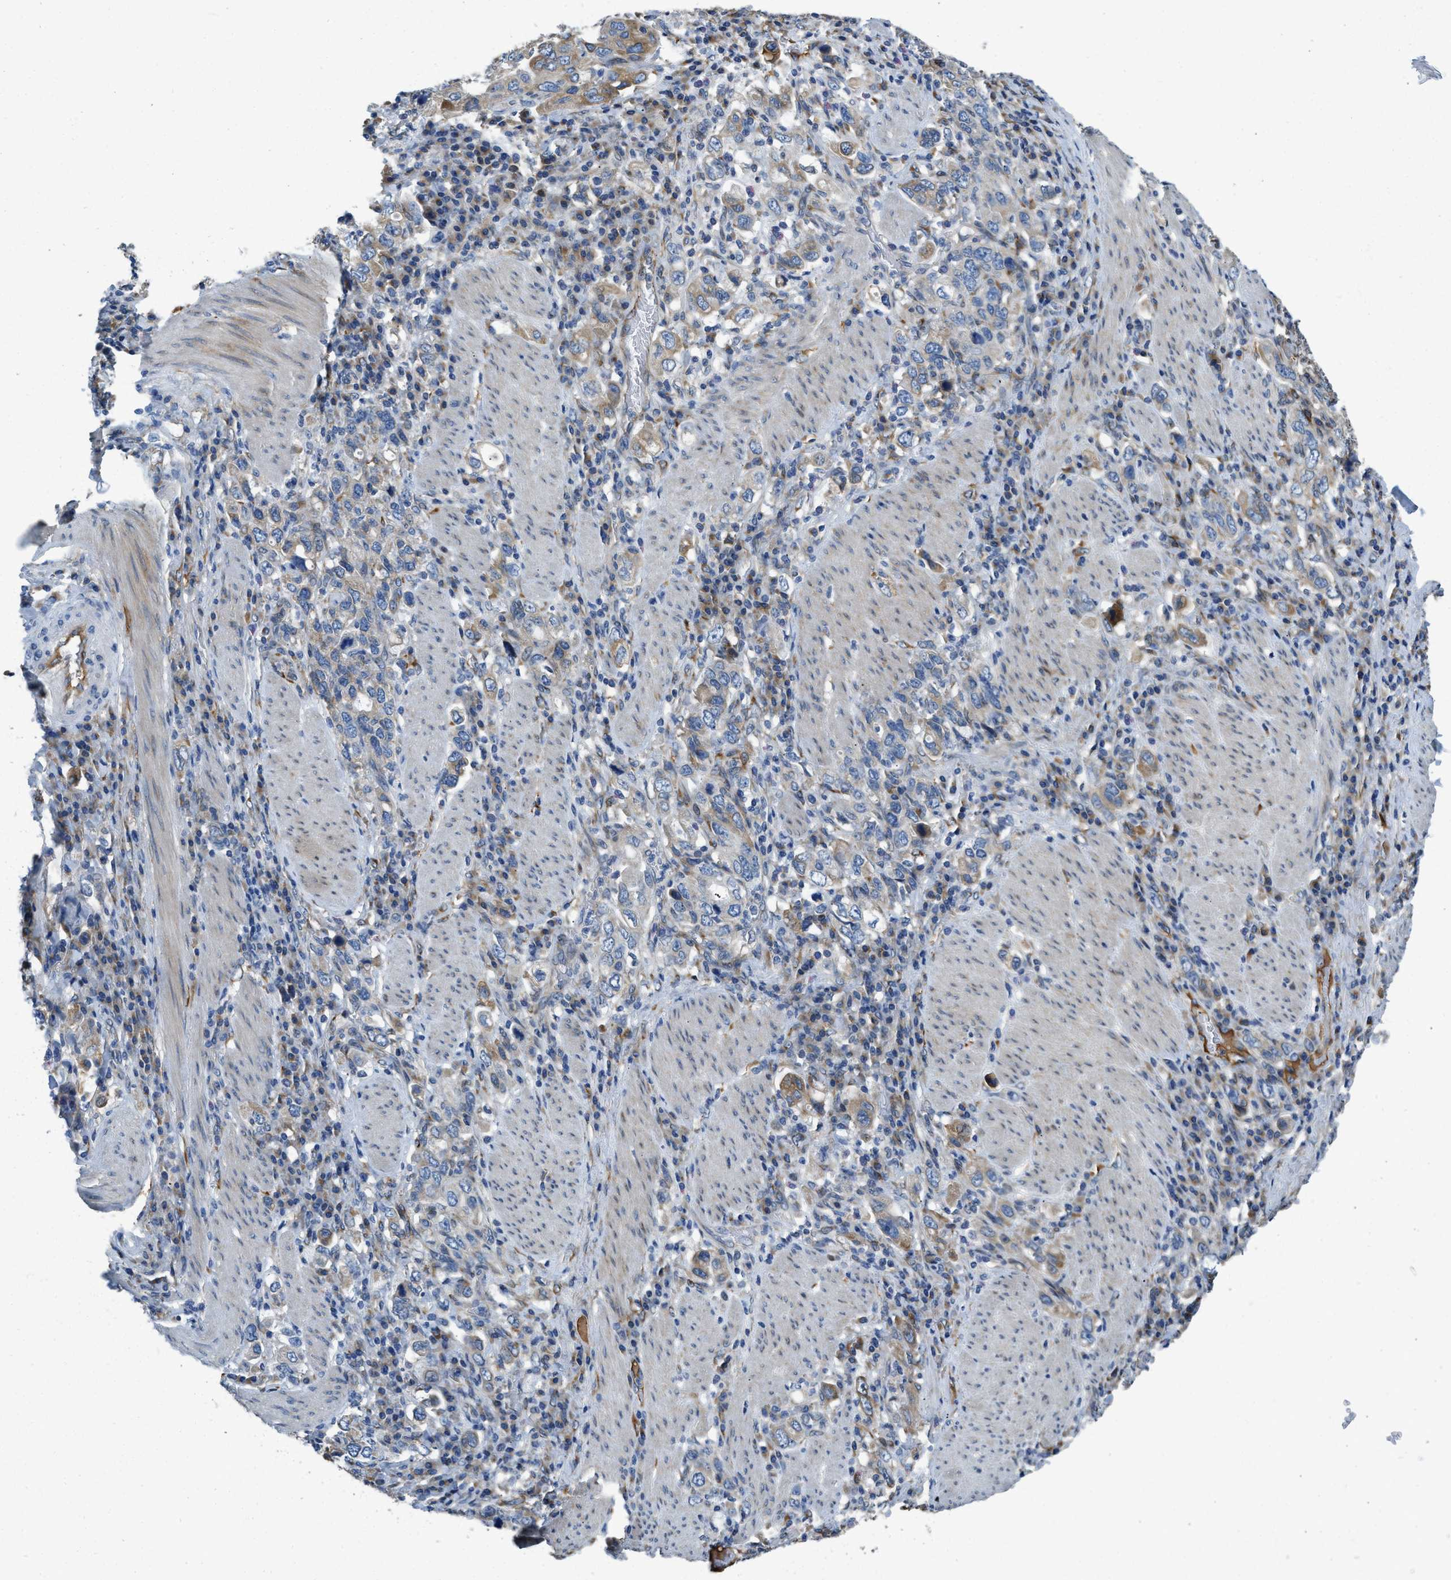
{"staining": {"intensity": "moderate", "quantity": "25%-75%", "location": "cytoplasmic/membranous"}, "tissue": "stomach cancer", "cell_type": "Tumor cells", "image_type": "cancer", "snomed": [{"axis": "morphology", "description": "Adenocarcinoma, NOS"}, {"axis": "topography", "description": "Stomach, upper"}], "caption": "Human stomach cancer (adenocarcinoma) stained for a protein (brown) reveals moderate cytoplasmic/membranous positive staining in about 25%-75% of tumor cells.", "gene": "GGCX", "patient": {"sex": "male", "age": 62}}